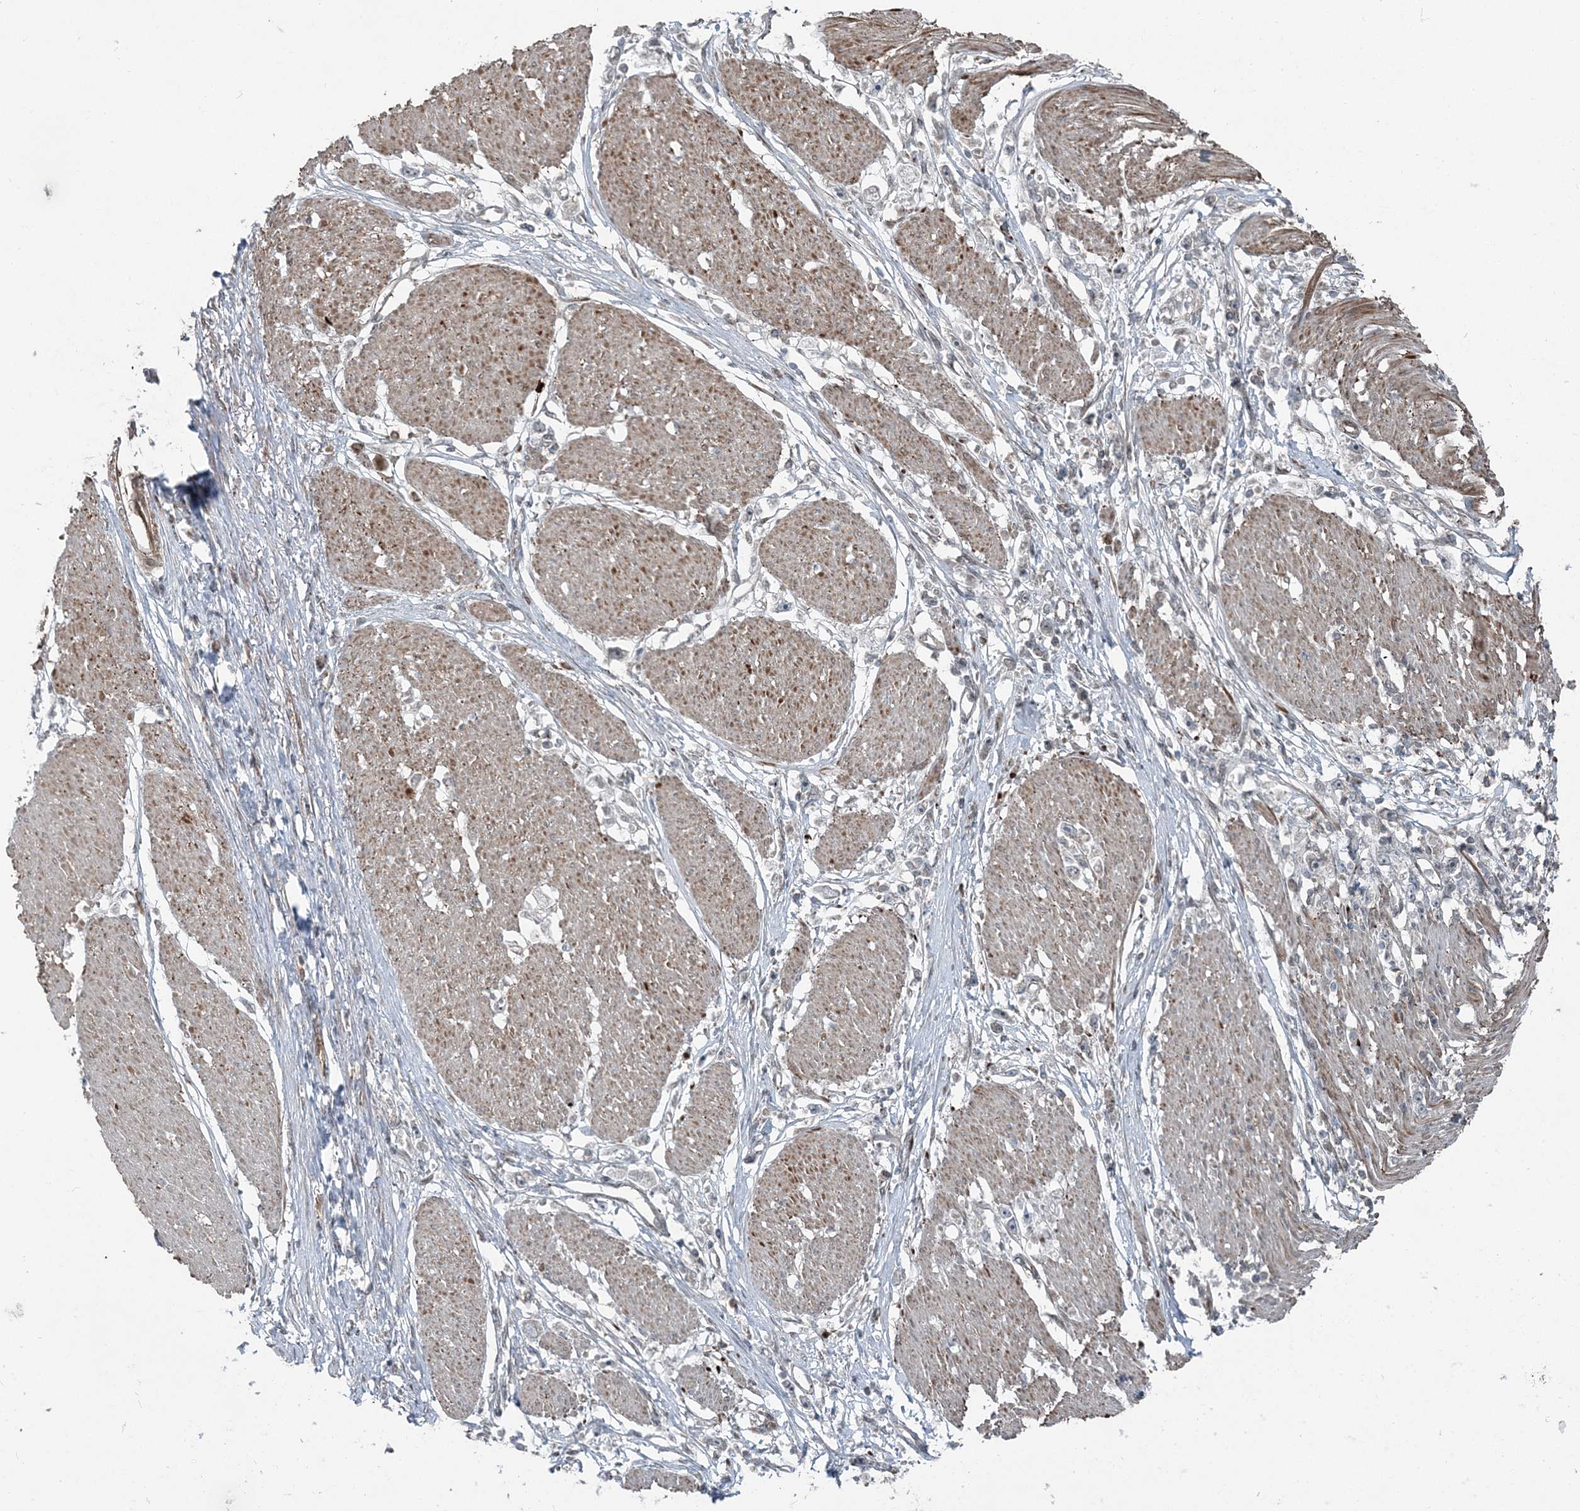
{"staining": {"intensity": "negative", "quantity": "none", "location": "none"}, "tissue": "stomach cancer", "cell_type": "Tumor cells", "image_type": "cancer", "snomed": [{"axis": "morphology", "description": "Adenocarcinoma, NOS"}, {"axis": "topography", "description": "Stomach"}], "caption": "Stomach adenocarcinoma stained for a protein using IHC exhibits no expression tumor cells.", "gene": "FBXL17", "patient": {"sex": "female", "age": 59}}